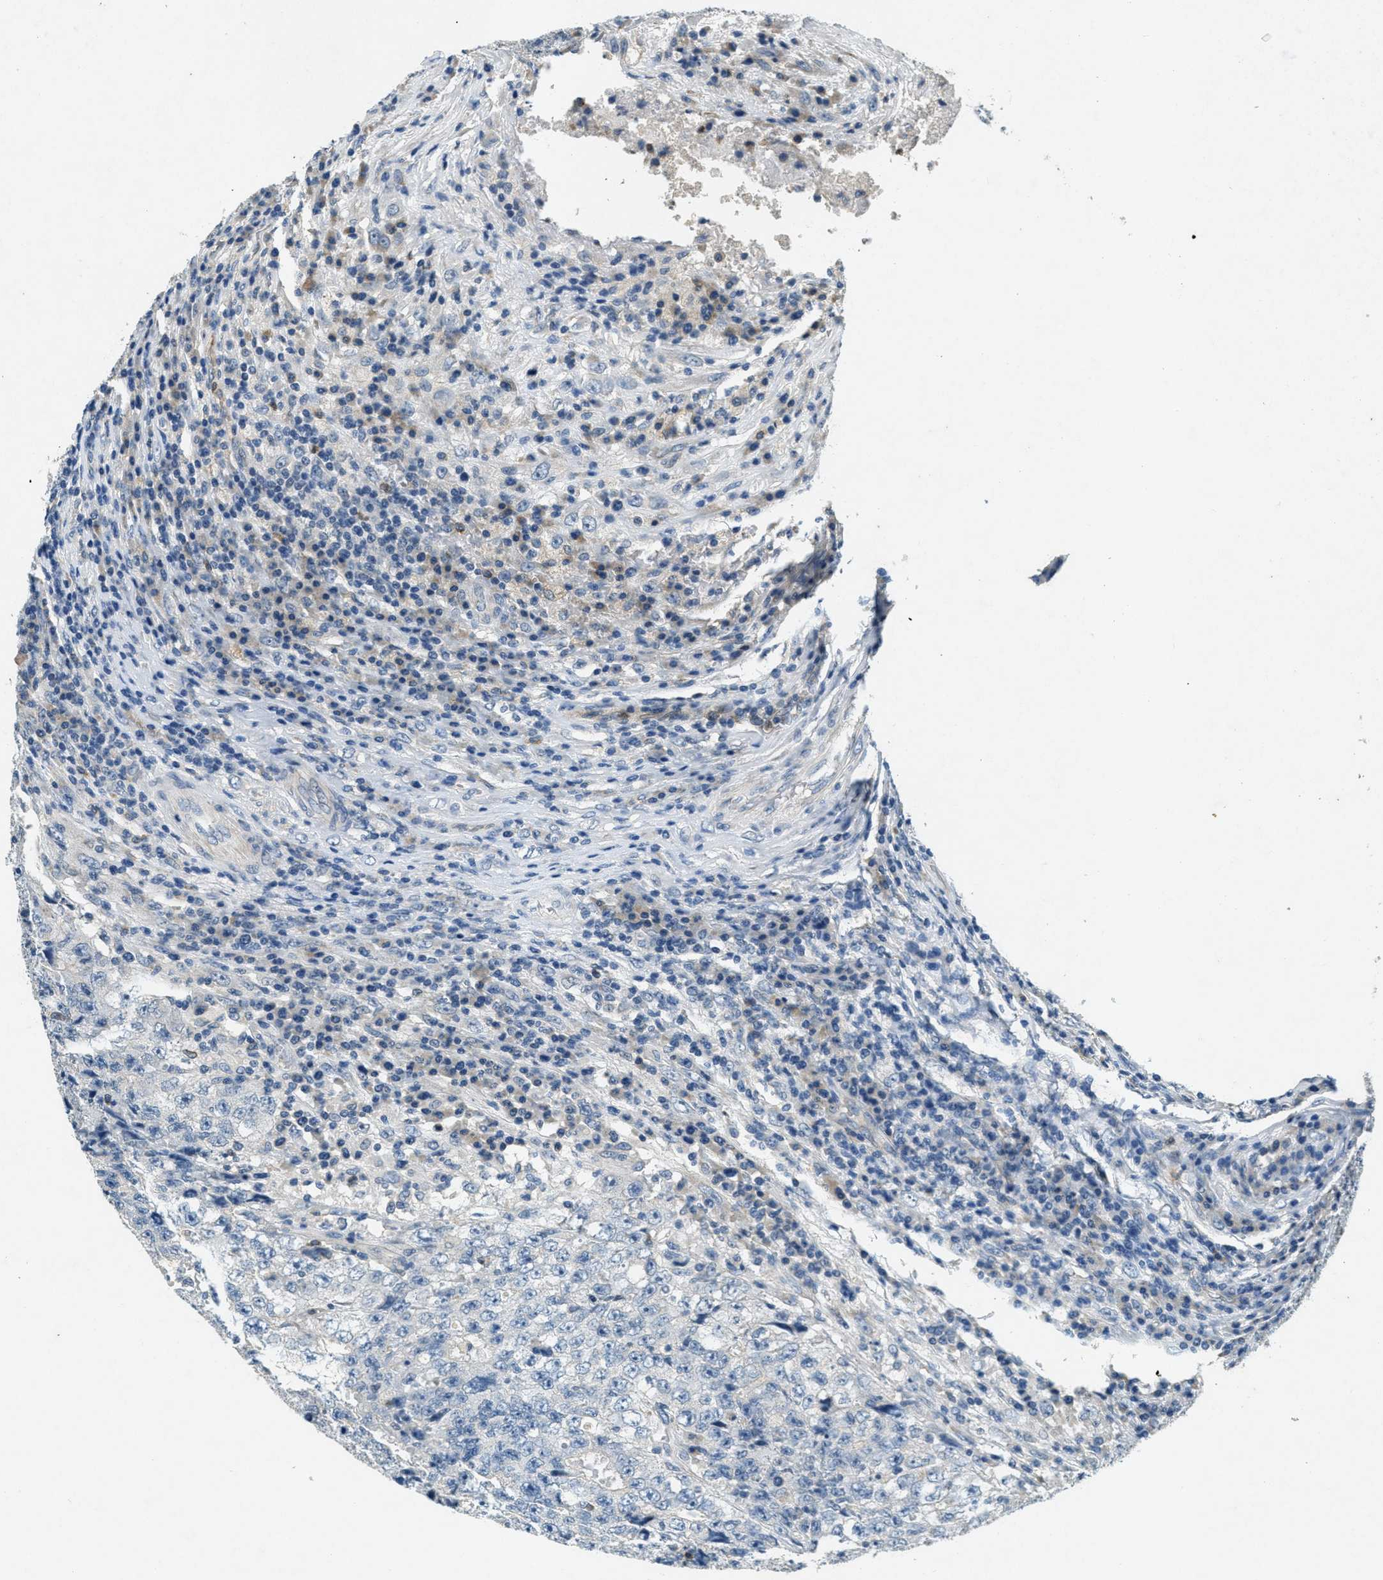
{"staining": {"intensity": "weak", "quantity": "<25%", "location": "cytoplasmic/membranous"}, "tissue": "testis cancer", "cell_type": "Tumor cells", "image_type": "cancer", "snomed": [{"axis": "morphology", "description": "Necrosis, NOS"}, {"axis": "morphology", "description": "Carcinoma, Embryonal, NOS"}, {"axis": "topography", "description": "Testis"}], "caption": "The image shows no significant expression in tumor cells of testis cancer (embryonal carcinoma). The staining was performed using DAB (3,3'-diaminobenzidine) to visualize the protein expression in brown, while the nuclei were stained in blue with hematoxylin (Magnification: 20x).", "gene": "RAB3D", "patient": {"sex": "male", "age": 19}}